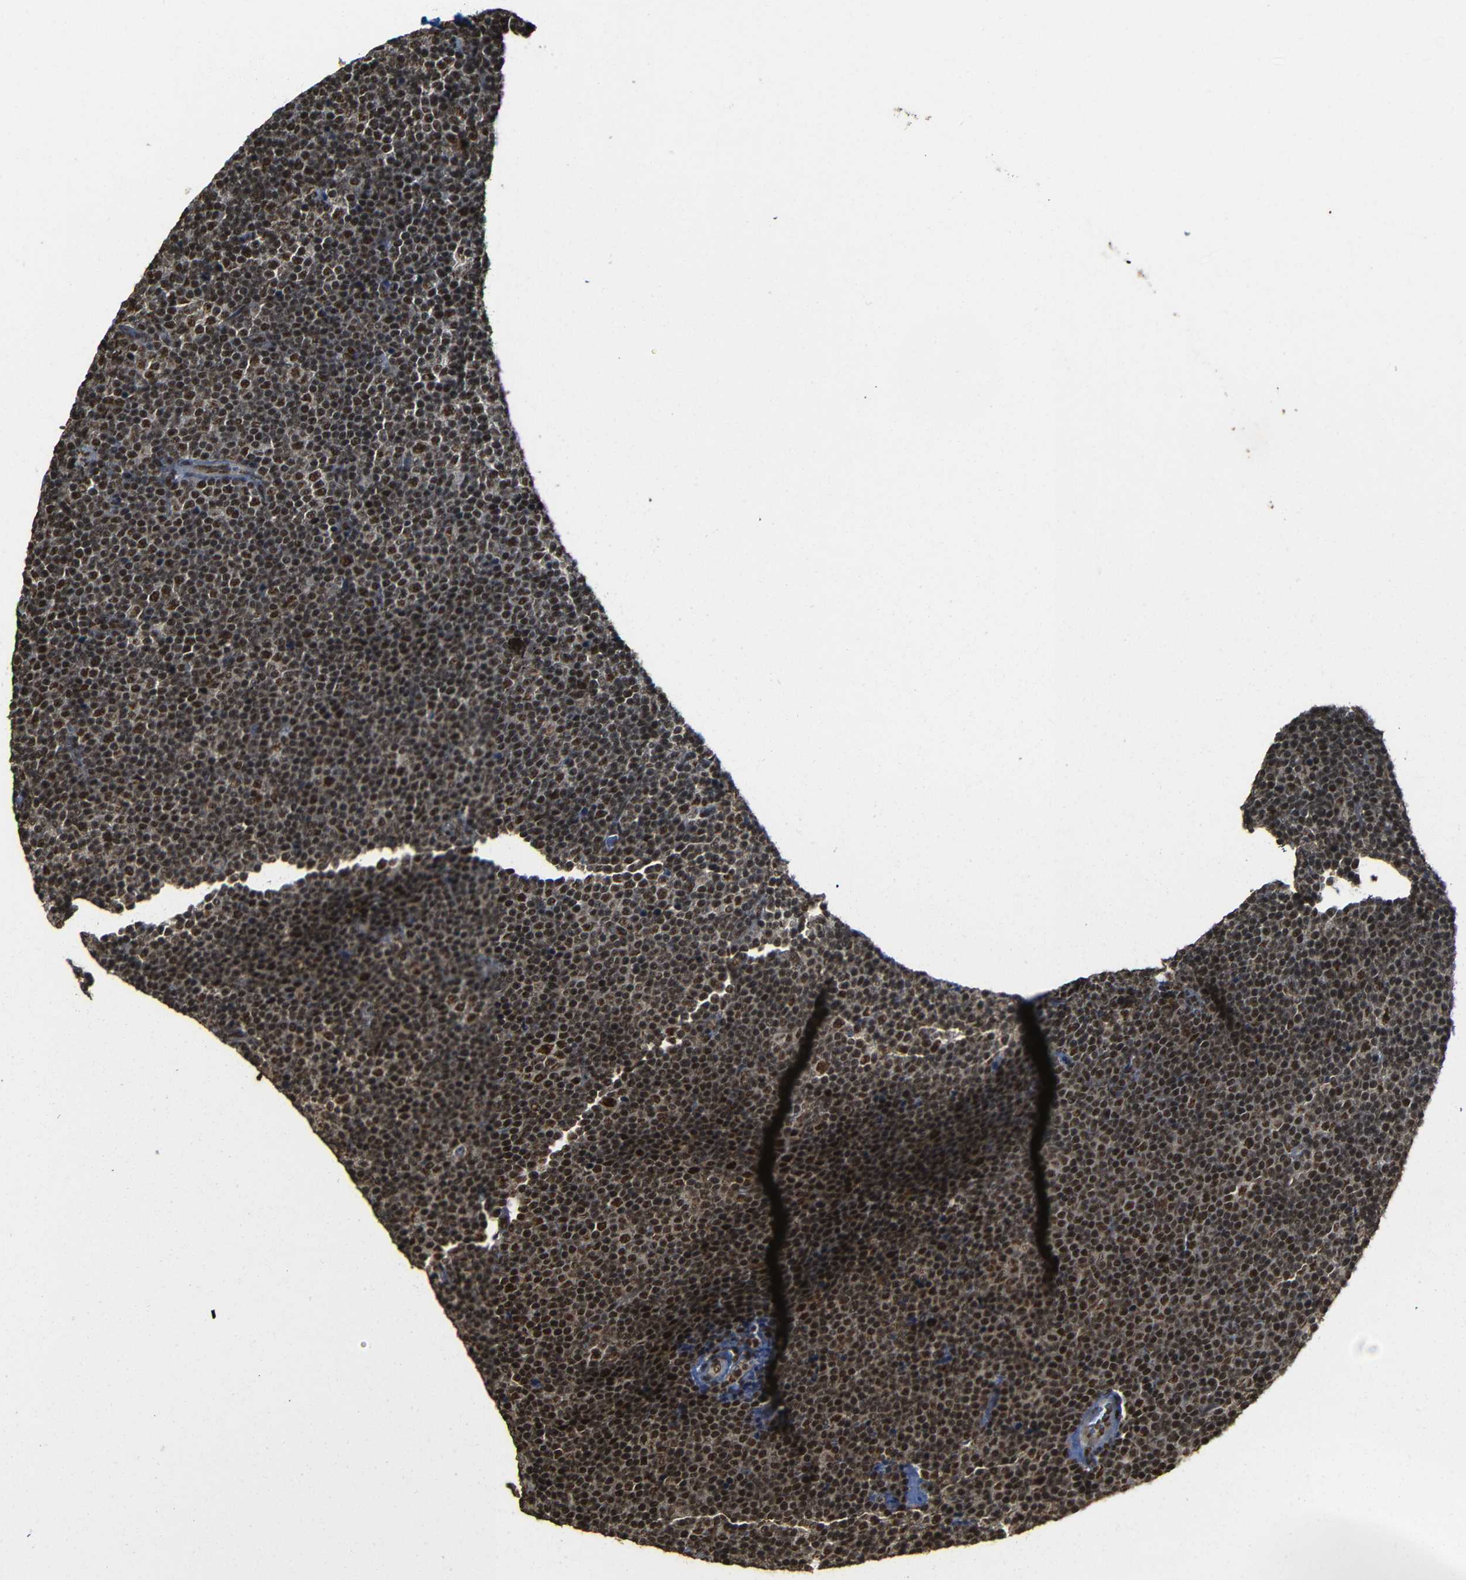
{"staining": {"intensity": "strong", "quantity": ">75%", "location": "nuclear"}, "tissue": "lymphoma", "cell_type": "Tumor cells", "image_type": "cancer", "snomed": [{"axis": "morphology", "description": "Malignant lymphoma, non-Hodgkin's type, Low grade"}, {"axis": "topography", "description": "Lymph node"}], "caption": "Low-grade malignant lymphoma, non-Hodgkin's type stained for a protein (brown) exhibits strong nuclear positive positivity in approximately >75% of tumor cells.", "gene": "TCF7L2", "patient": {"sex": "female", "age": 67}}